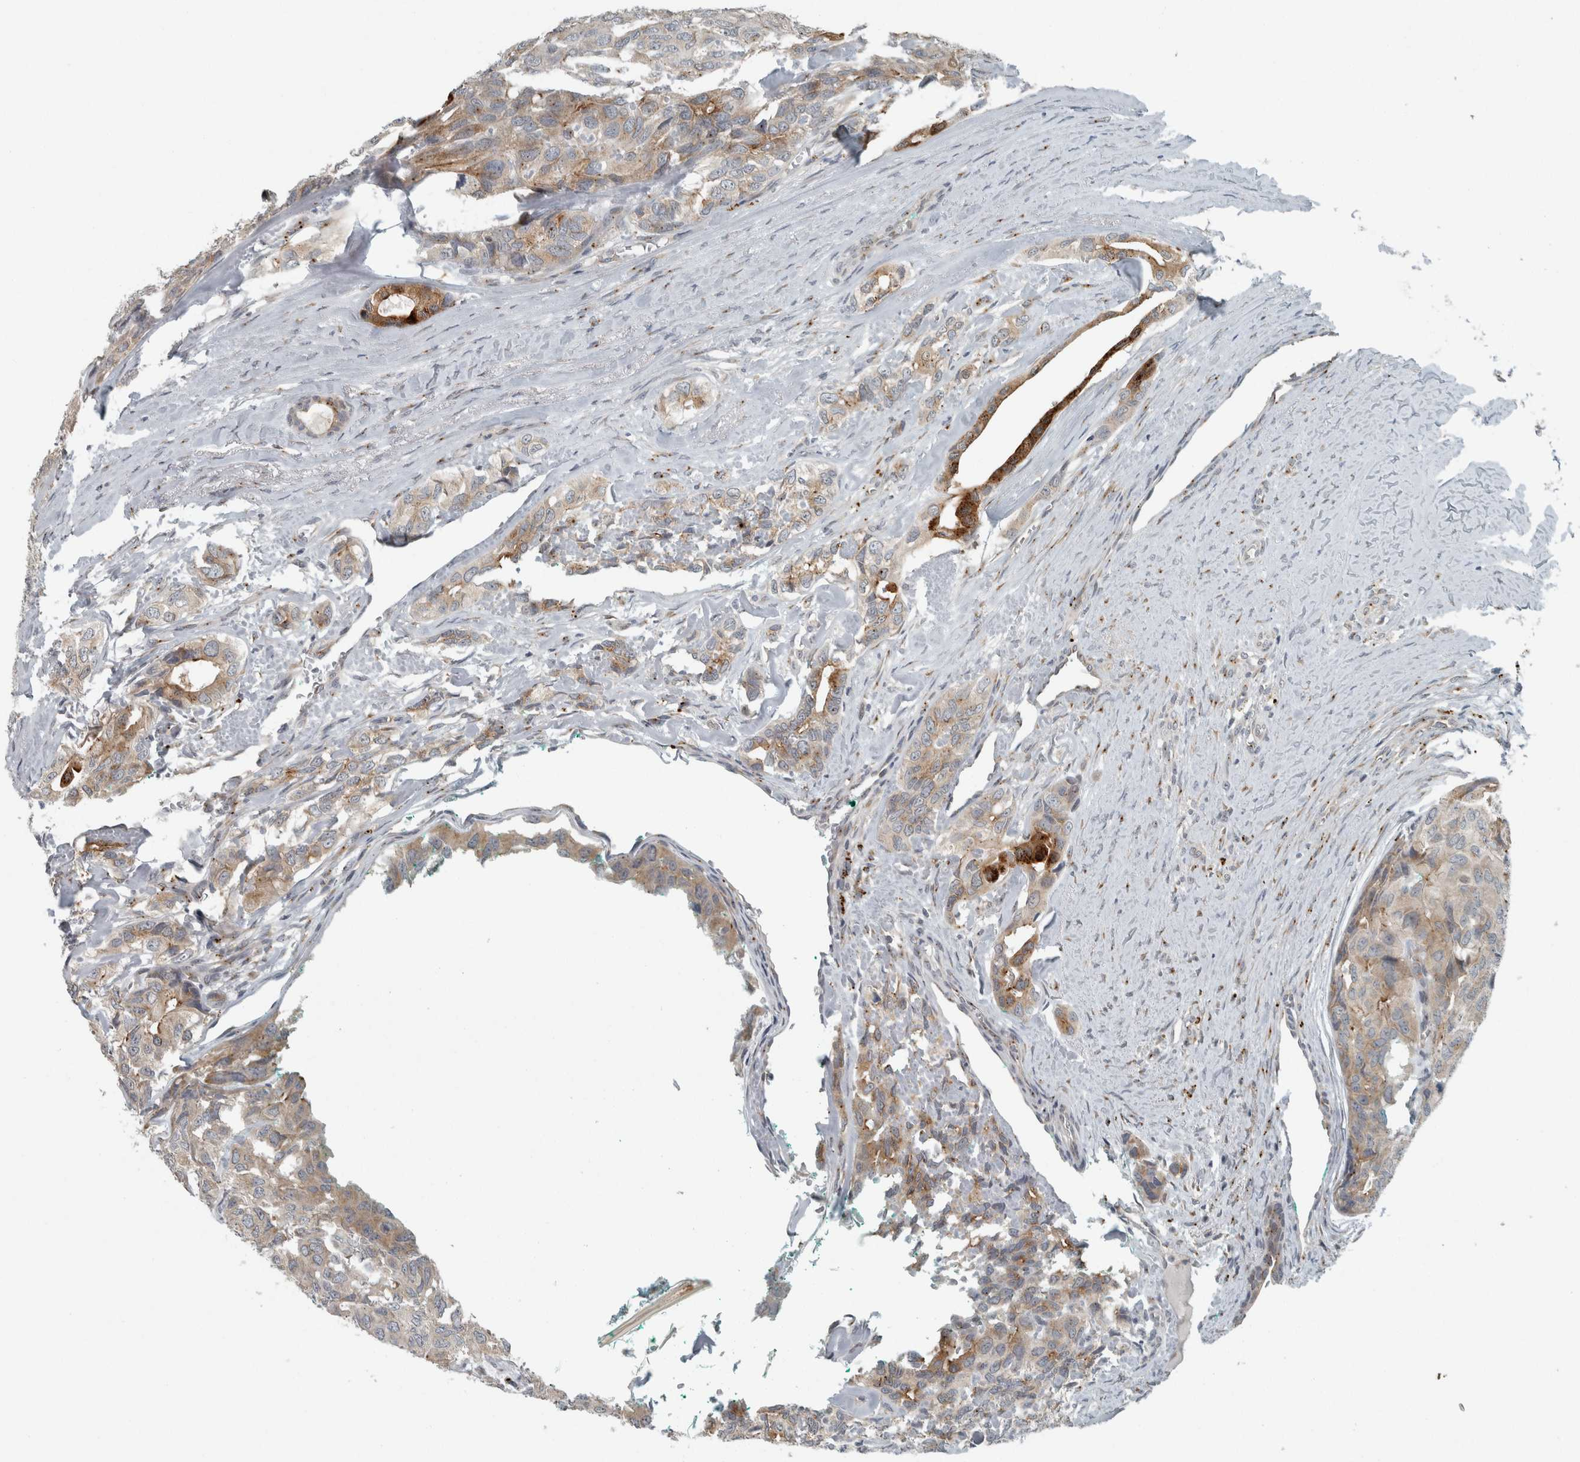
{"staining": {"intensity": "moderate", "quantity": "25%-75%", "location": "cytoplasmic/membranous"}, "tissue": "head and neck cancer", "cell_type": "Tumor cells", "image_type": "cancer", "snomed": [{"axis": "morphology", "description": "Adenocarcinoma, NOS"}, {"axis": "topography", "description": "Salivary gland, NOS"}, {"axis": "topography", "description": "Head-Neck"}], "caption": "Protein staining shows moderate cytoplasmic/membranous positivity in approximately 25%-75% of tumor cells in head and neck cancer (adenocarcinoma).", "gene": "KIF1C", "patient": {"sex": "female", "age": 76}}